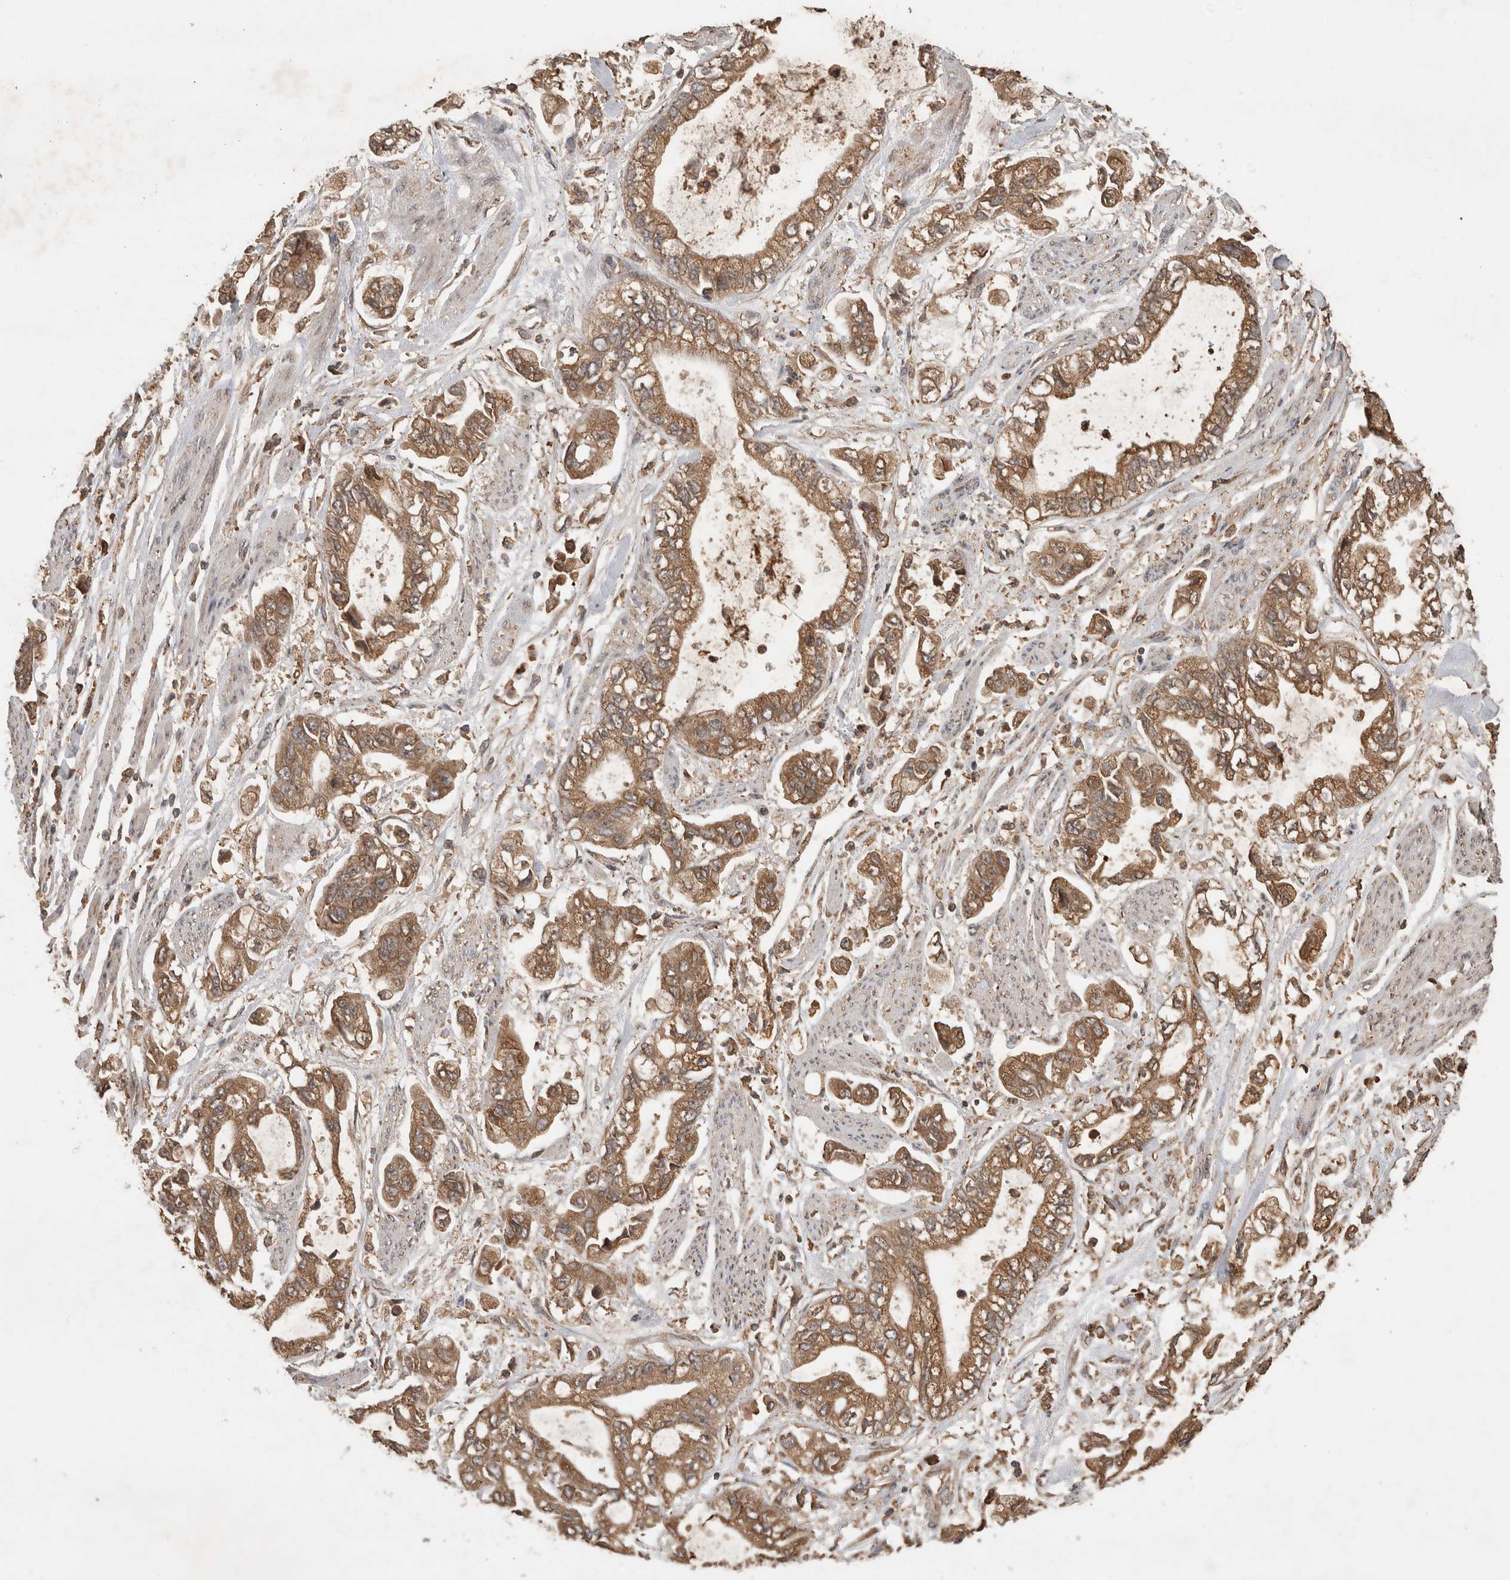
{"staining": {"intensity": "moderate", "quantity": ">75%", "location": "cytoplasmic/membranous"}, "tissue": "stomach cancer", "cell_type": "Tumor cells", "image_type": "cancer", "snomed": [{"axis": "morphology", "description": "Normal tissue, NOS"}, {"axis": "morphology", "description": "Adenocarcinoma, NOS"}, {"axis": "topography", "description": "Stomach"}], "caption": "The image demonstrates immunohistochemical staining of adenocarcinoma (stomach). There is moderate cytoplasmic/membranous staining is identified in about >75% of tumor cells.", "gene": "OTUD7B", "patient": {"sex": "male", "age": 62}}